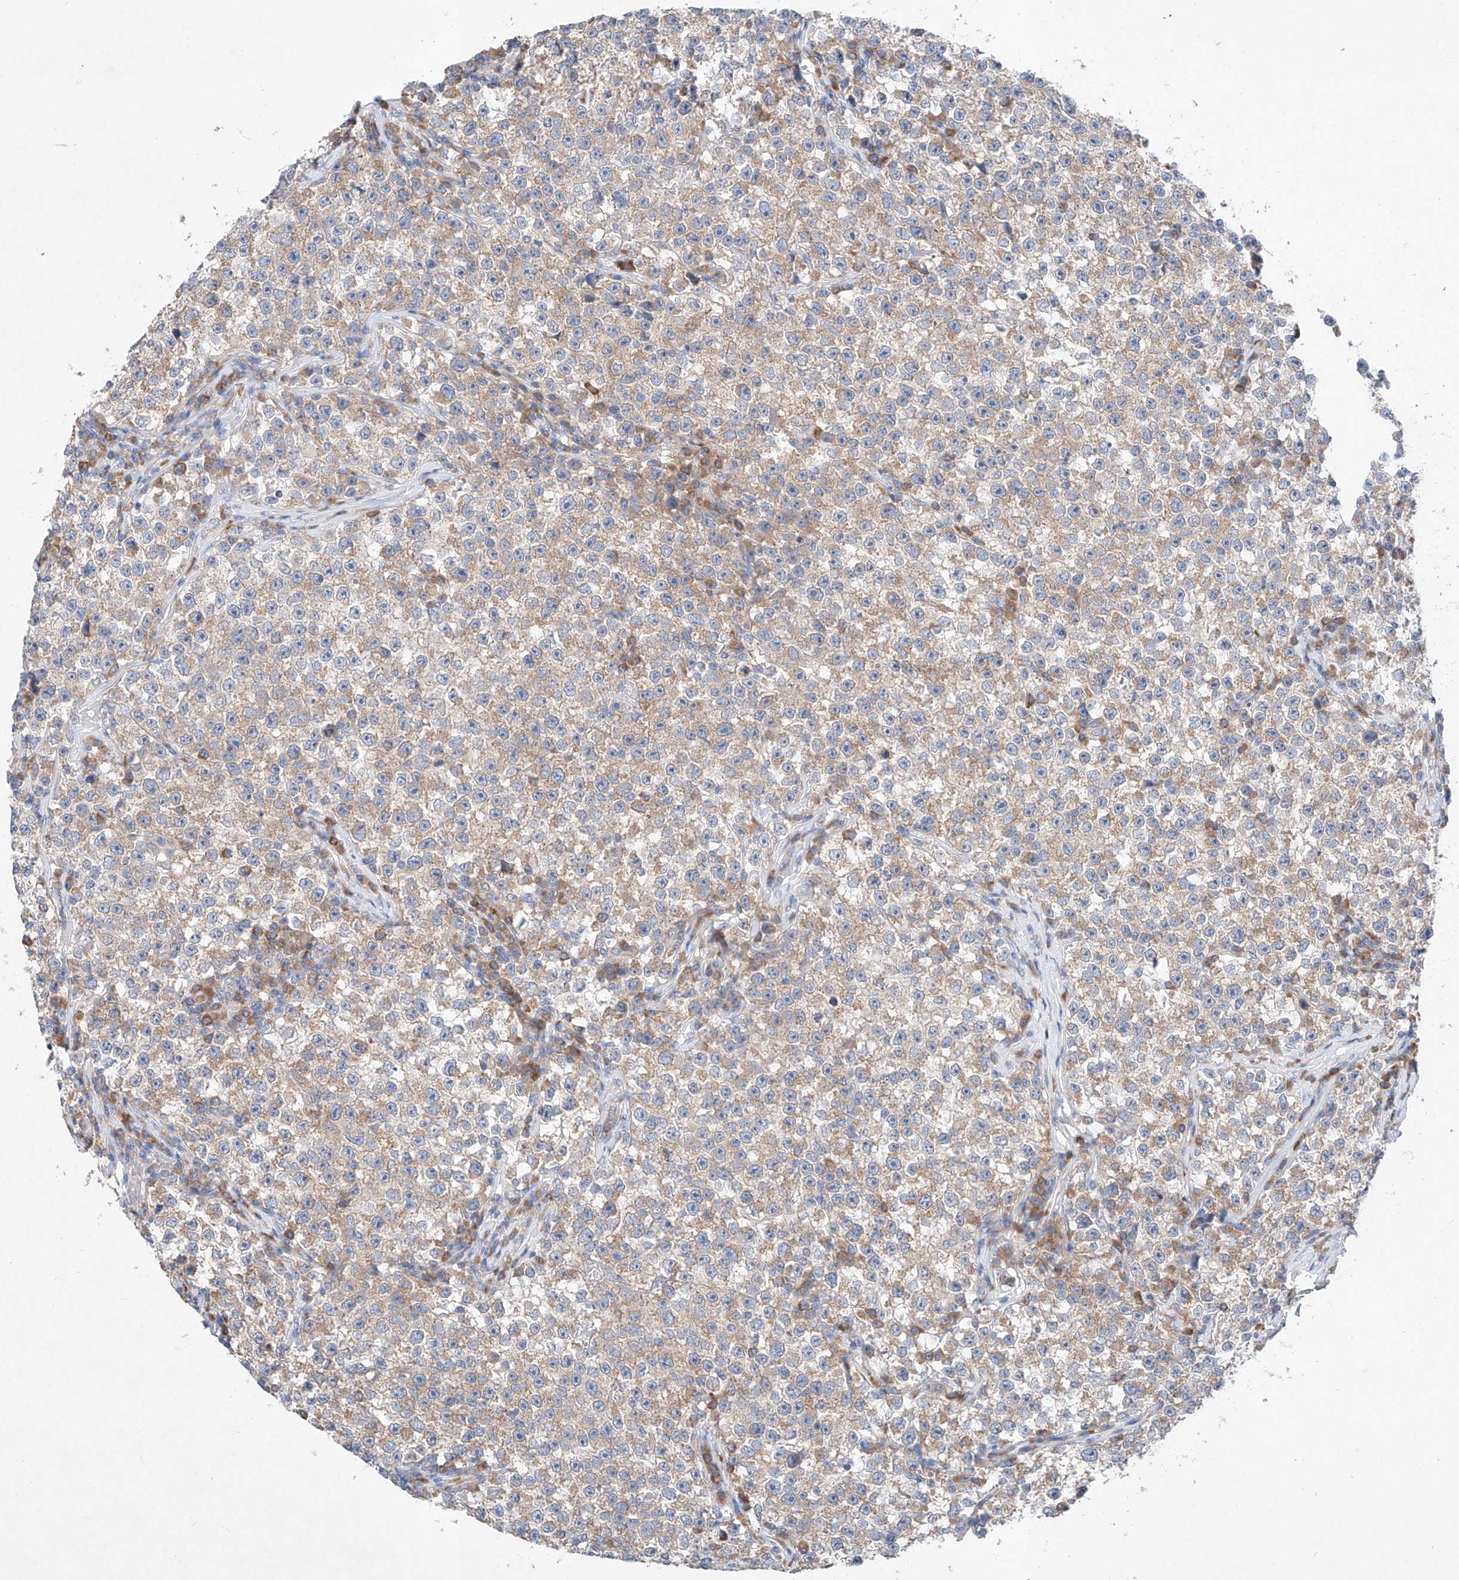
{"staining": {"intensity": "moderate", "quantity": ">75%", "location": "cytoplasmic/membranous"}, "tissue": "testis cancer", "cell_type": "Tumor cells", "image_type": "cancer", "snomed": [{"axis": "morphology", "description": "Seminoma, NOS"}, {"axis": "topography", "description": "Testis"}], "caption": "Human seminoma (testis) stained for a protein (brown) shows moderate cytoplasmic/membranous positive expression in approximately >75% of tumor cells.", "gene": "FASTK", "patient": {"sex": "male", "age": 22}}